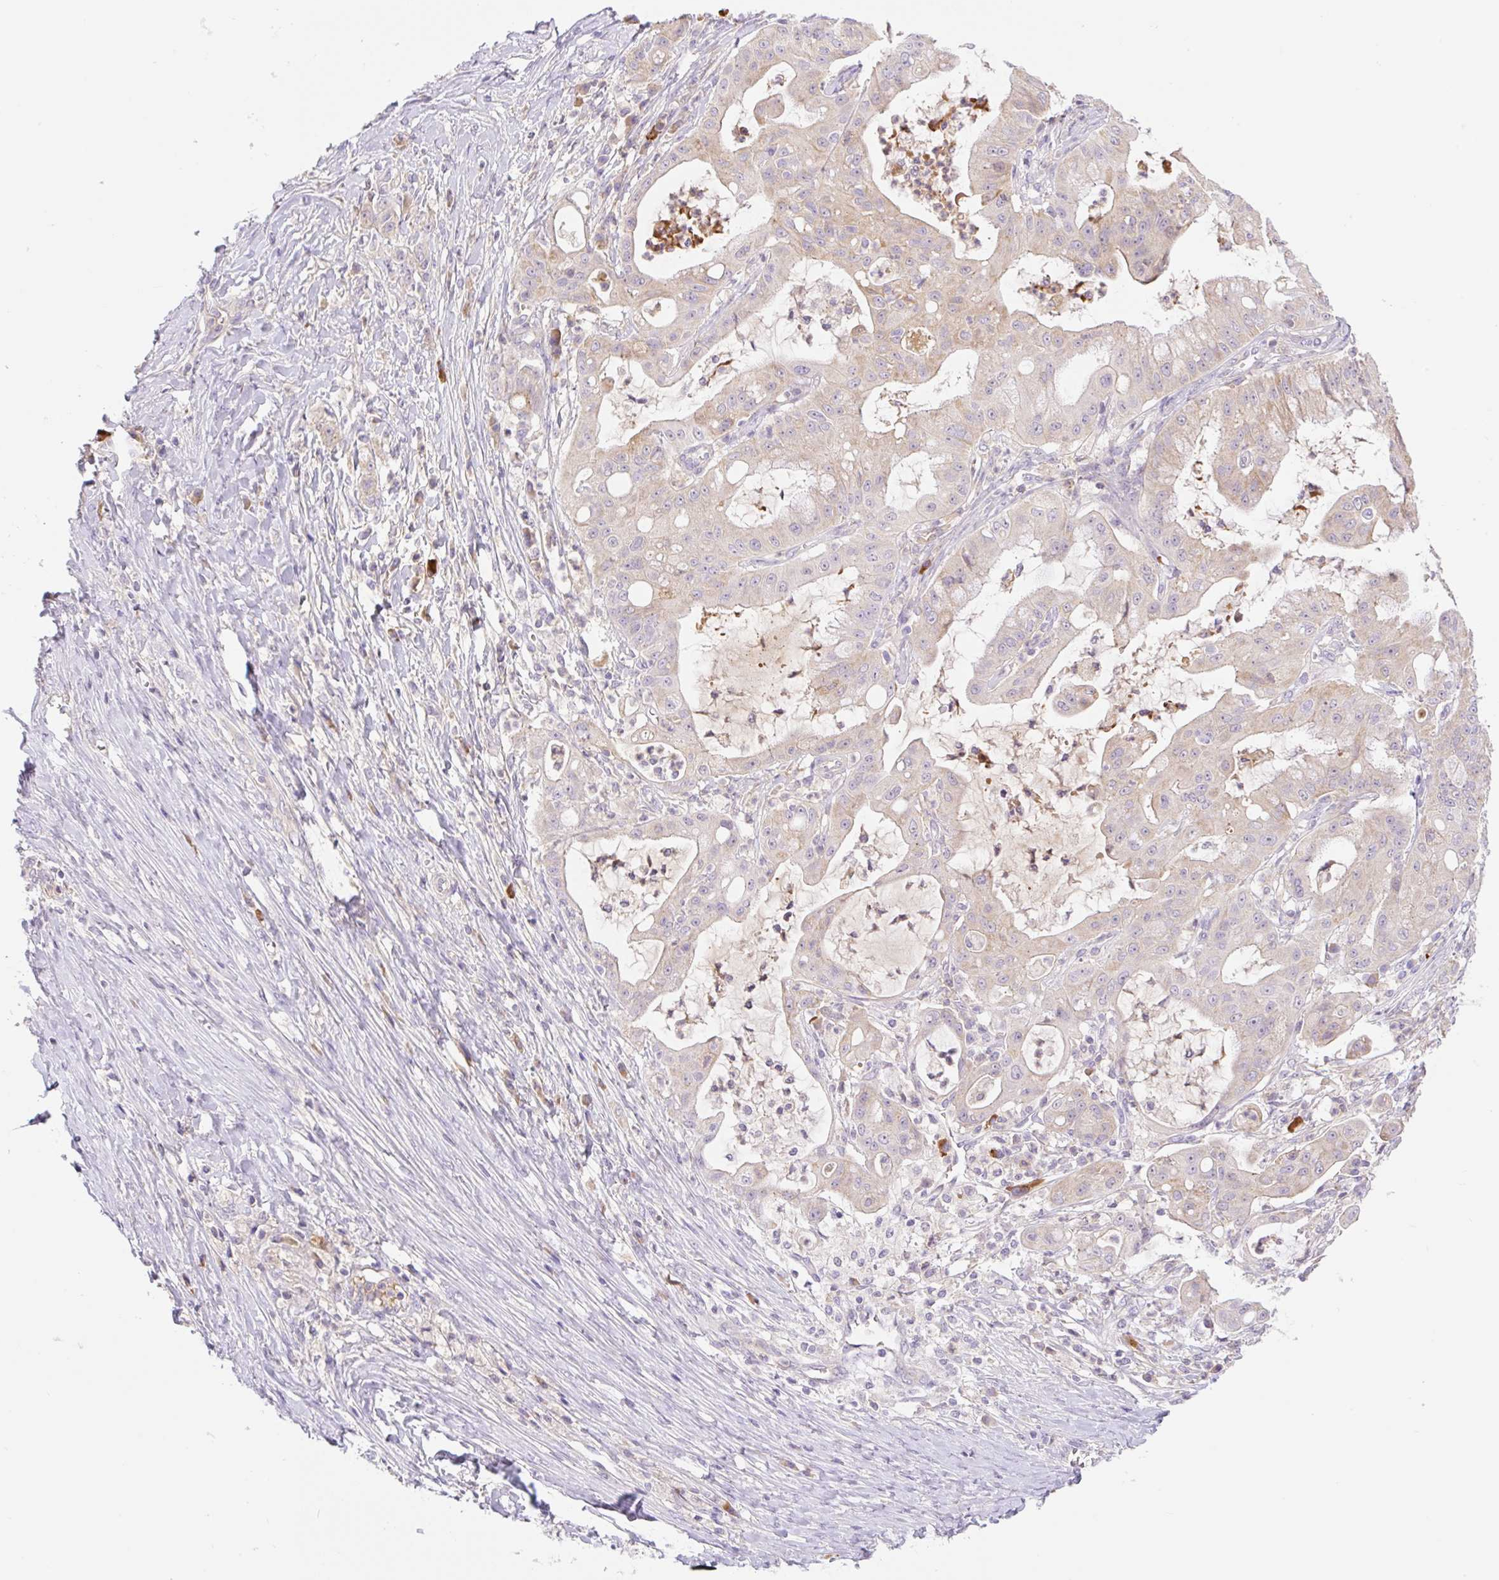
{"staining": {"intensity": "moderate", "quantity": "25%-75%", "location": "cytoplasmic/membranous"}, "tissue": "ovarian cancer", "cell_type": "Tumor cells", "image_type": "cancer", "snomed": [{"axis": "morphology", "description": "Cystadenocarcinoma, mucinous, NOS"}, {"axis": "topography", "description": "Ovary"}], "caption": "Immunohistochemical staining of human ovarian cancer (mucinous cystadenocarcinoma) reveals medium levels of moderate cytoplasmic/membranous positivity in about 25%-75% of tumor cells. (DAB (3,3'-diaminobenzidine) IHC with brightfield microscopy, high magnification).", "gene": "DENND5A", "patient": {"sex": "female", "age": 70}}